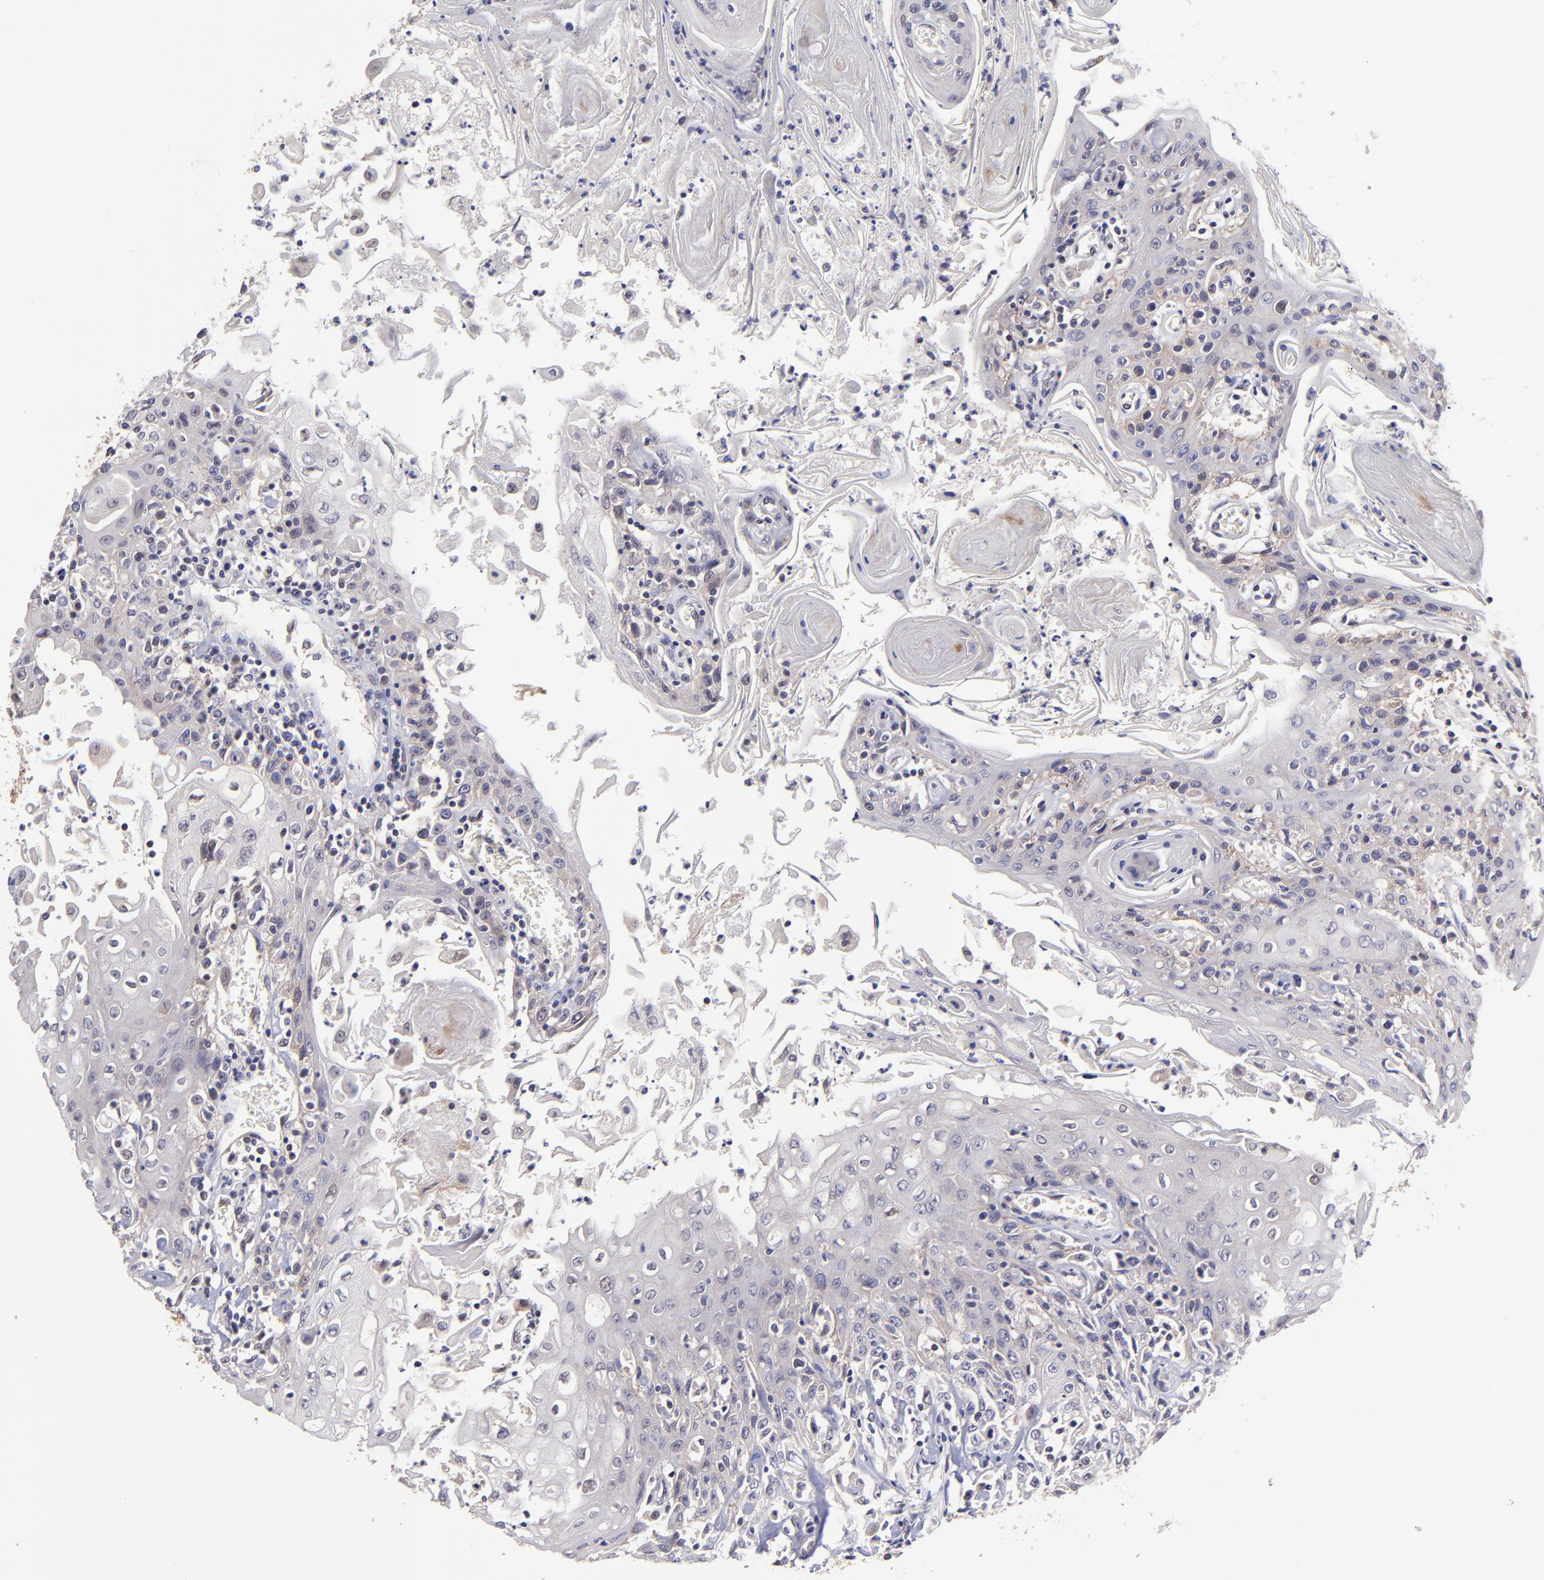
{"staining": {"intensity": "moderate", "quantity": "<25%", "location": "cytoplasmic/membranous"}, "tissue": "head and neck cancer", "cell_type": "Tumor cells", "image_type": "cancer", "snomed": [{"axis": "morphology", "description": "Squamous cell carcinoma, NOS"}, {"axis": "topography", "description": "Oral tissue"}, {"axis": "topography", "description": "Head-Neck"}], "caption": "Immunohistochemical staining of head and neck cancer reveals low levels of moderate cytoplasmic/membranous expression in approximately <25% of tumor cells.", "gene": "NSF", "patient": {"sex": "female", "age": 76}}